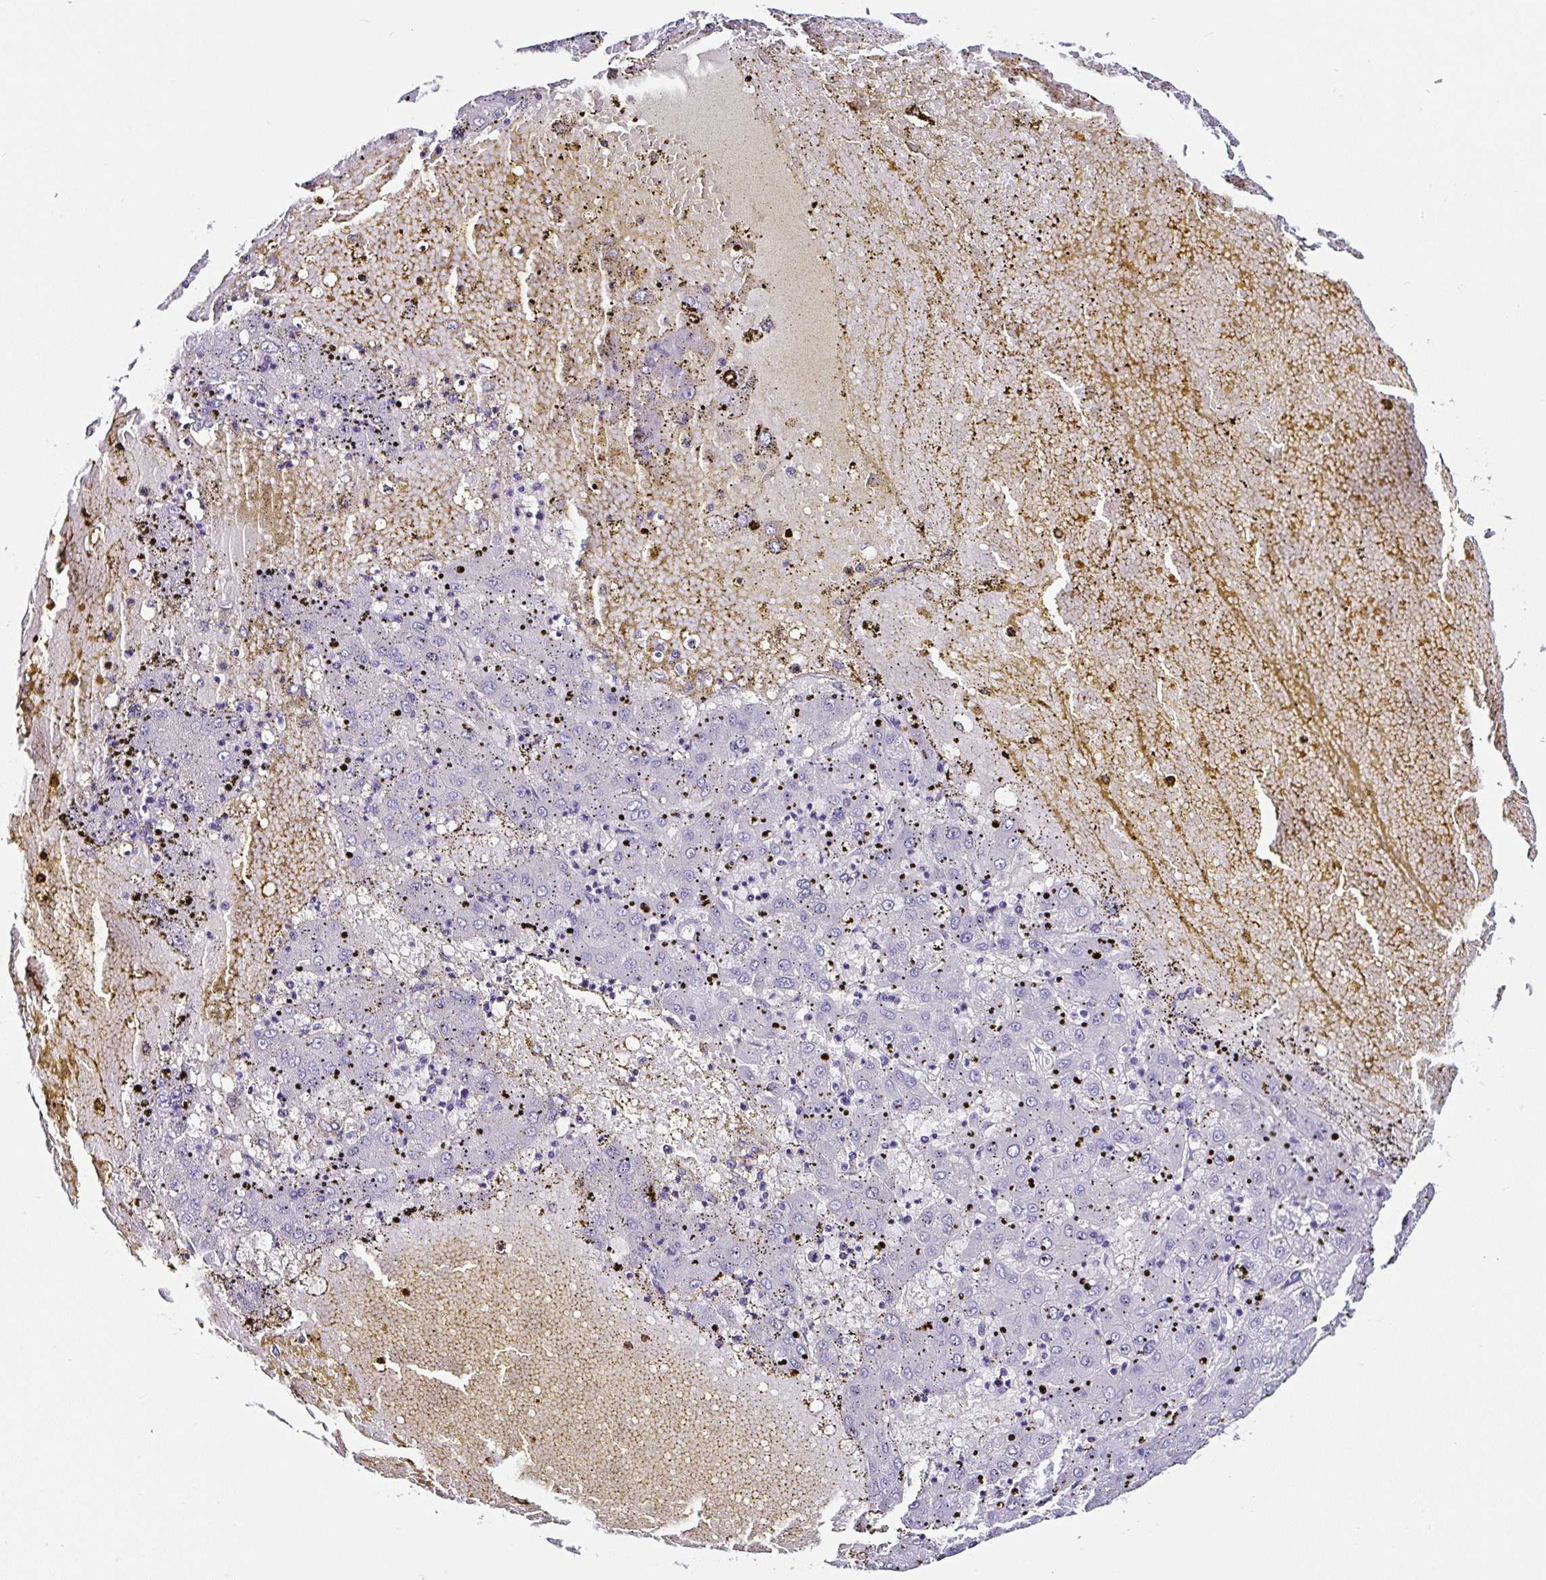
{"staining": {"intensity": "negative", "quantity": "none", "location": "none"}, "tissue": "liver cancer", "cell_type": "Tumor cells", "image_type": "cancer", "snomed": [{"axis": "morphology", "description": "Carcinoma, Hepatocellular, NOS"}, {"axis": "topography", "description": "Liver"}], "caption": "Image shows no protein staining in tumor cells of liver cancer tissue.", "gene": "TMPRSS11E", "patient": {"sex": "male", "age": 72}}